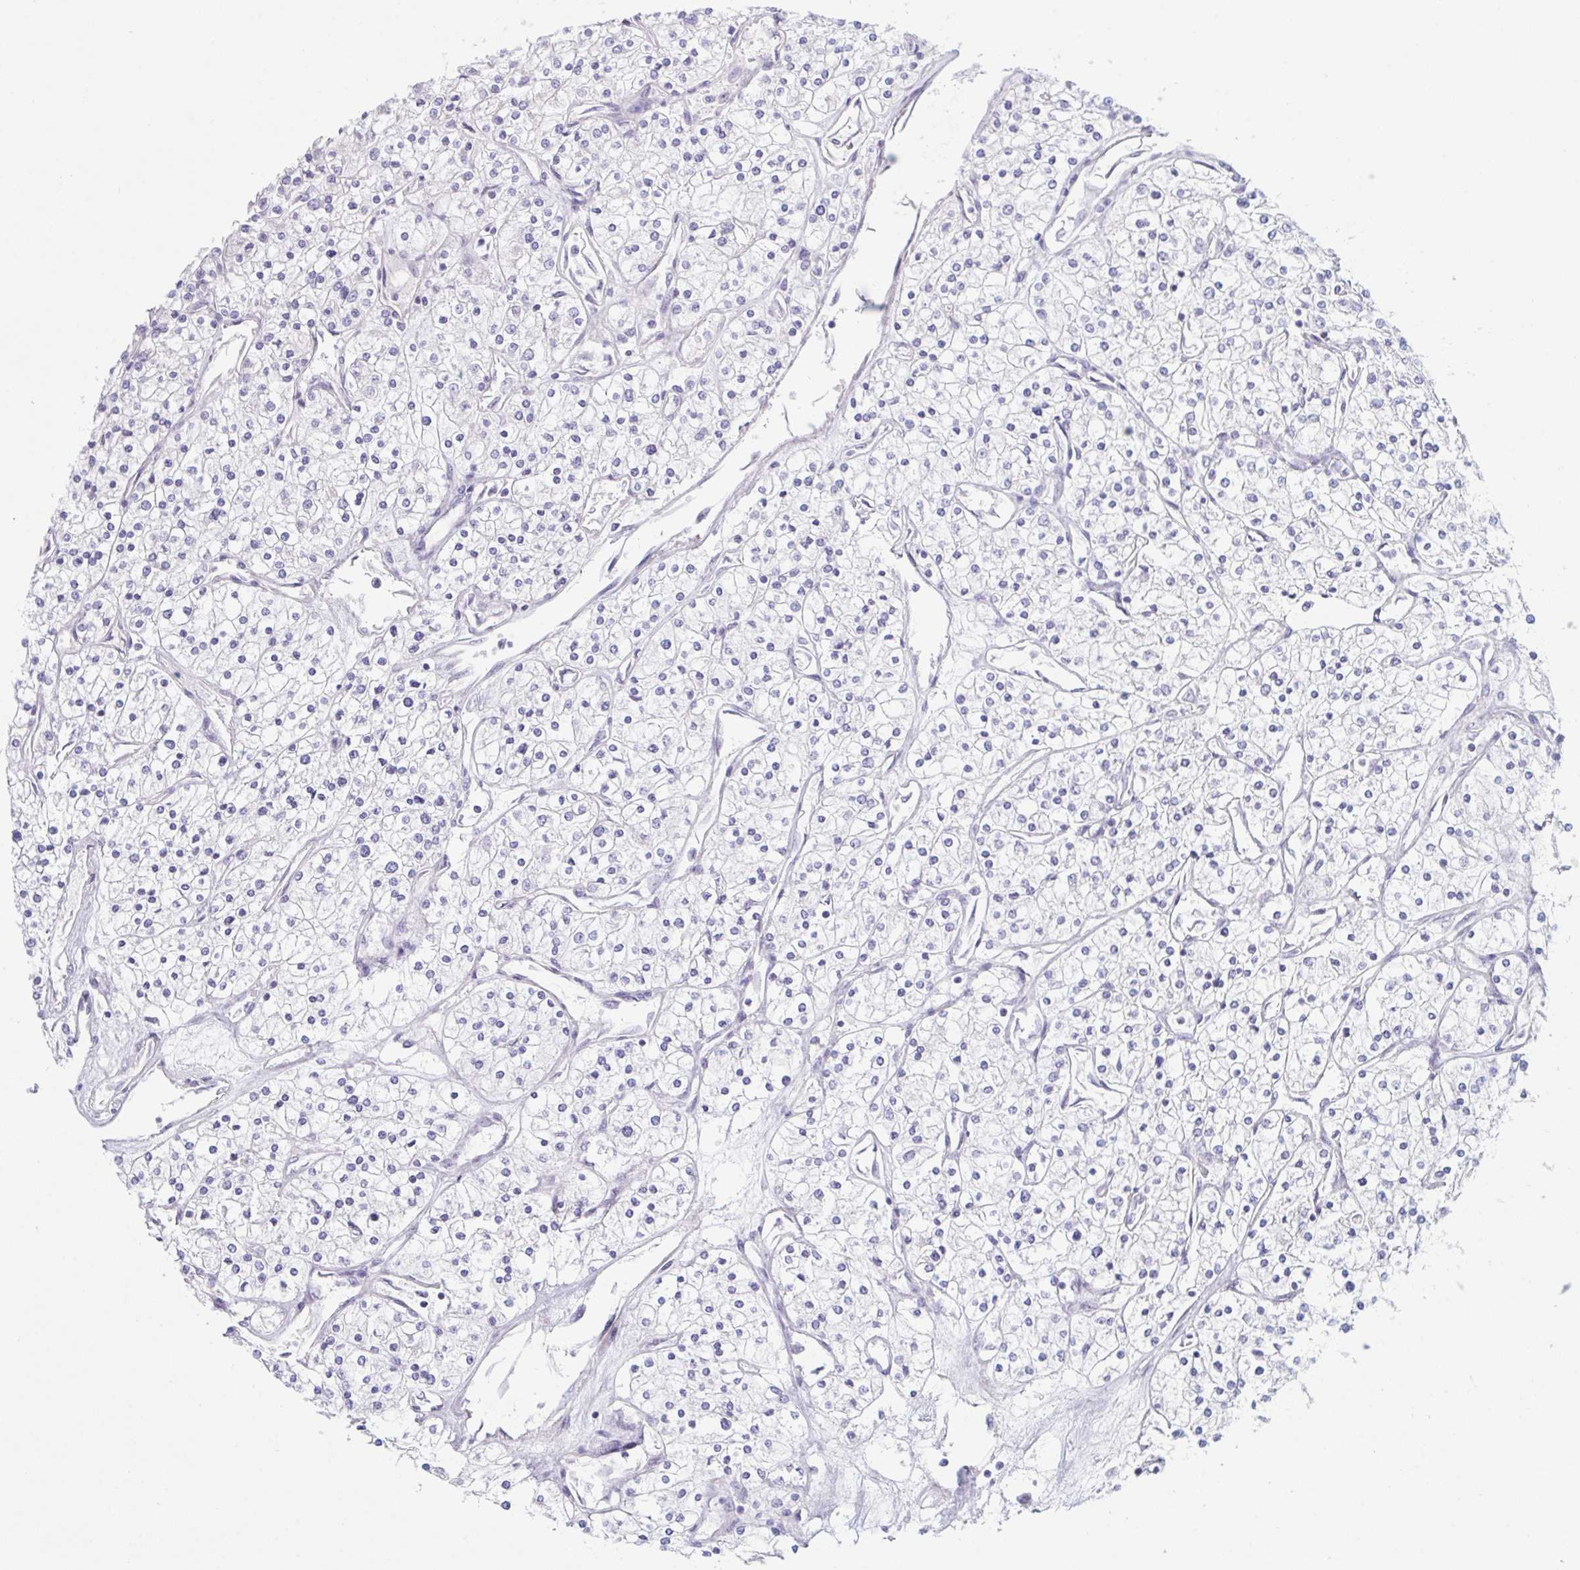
{"staining": {"intensity": "negative", "quantity": "none", "location": "none"}, "tissue": "renal cancer", "cell_type": "Tumor cells", "image_type": "cancer", "snomed": [{"axis": "morphology", "description": "Adenocarcinoma, NOS"}, {"axis": "topography", "description": "Kidney"}], "caption": "Immunohistochemical staining of human renal adenocarcinoma reveals no significant positivity in tumor cells.", "gene": "NAA30", "patient": {"sex": "male", "age": 80}}